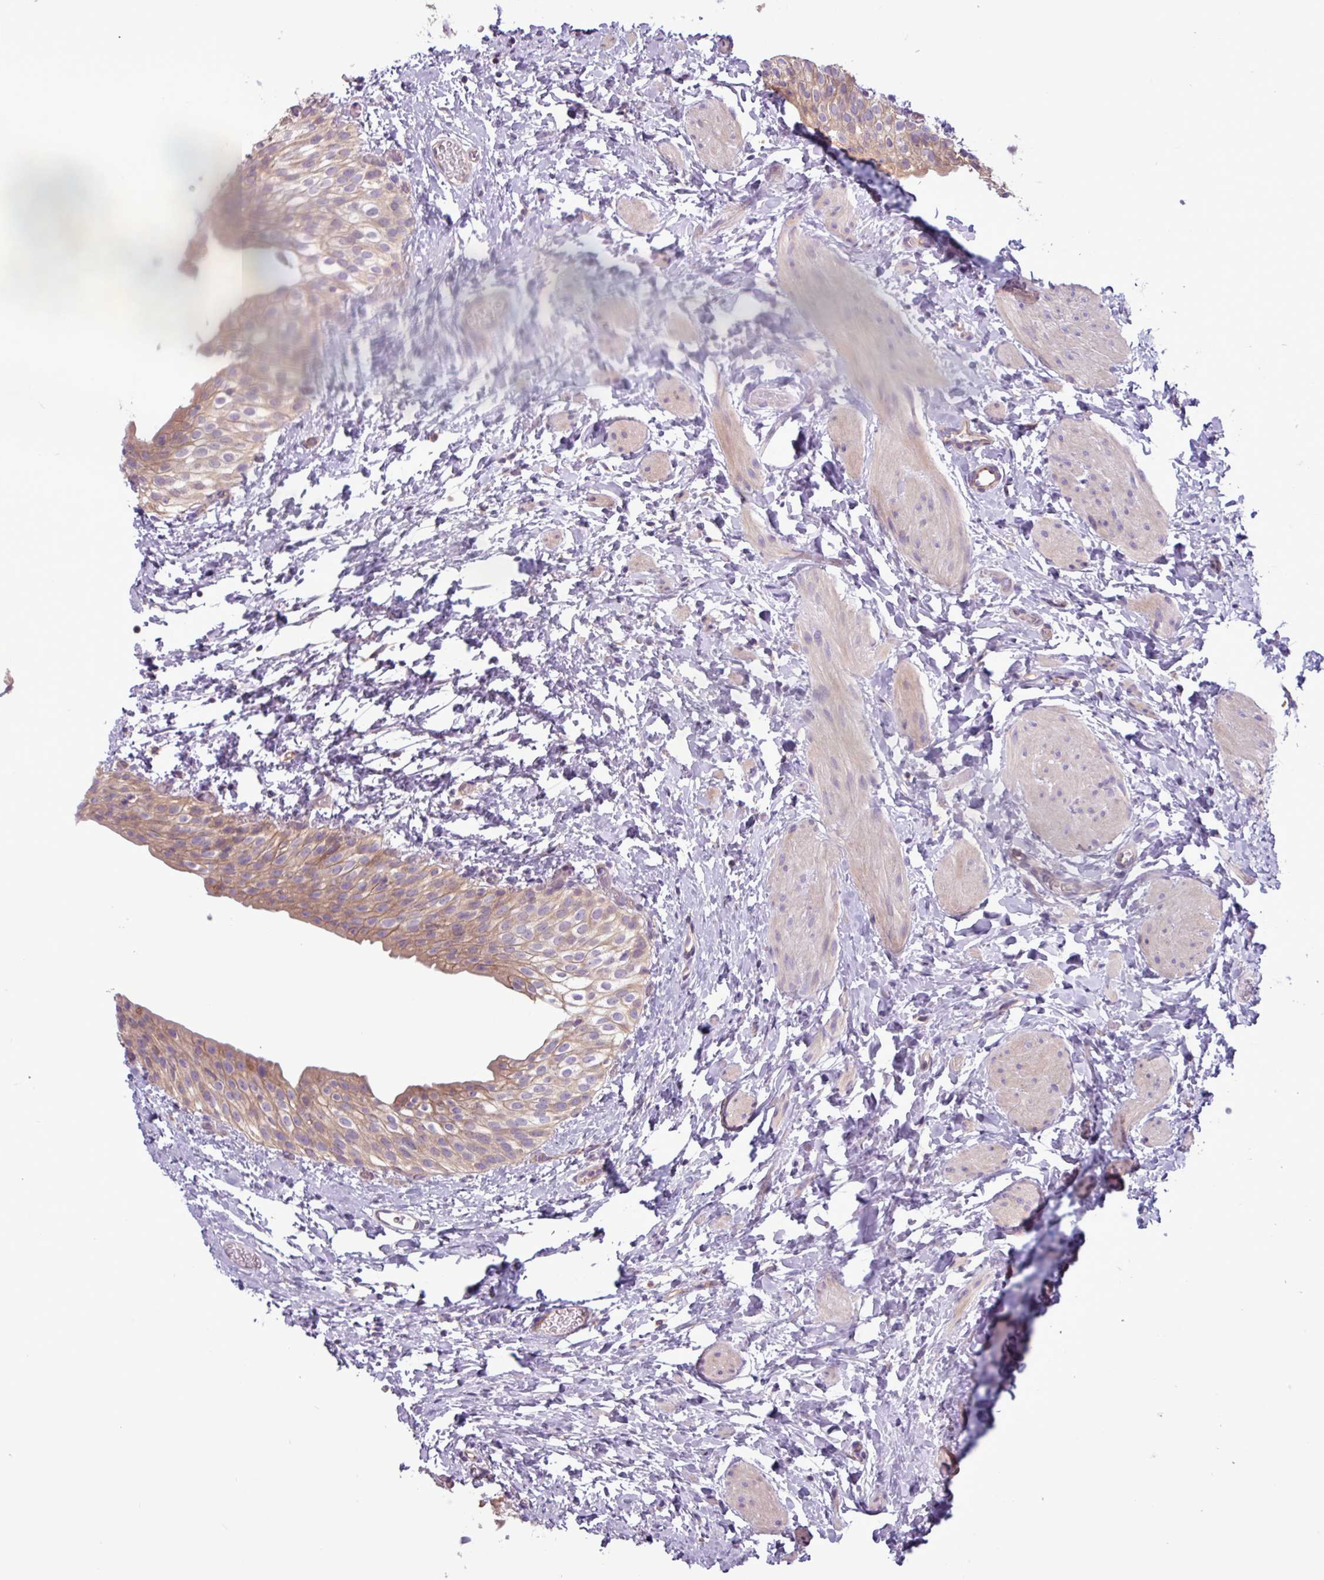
{"staining": {"intensity": "weak", "quantity": ">75%", "location": "cytoplasmic/membranous"}, "tissue": "urinary bladder", "cell_type": "Urothelial cells", "image_type": "normal", "snomed": [{"axis": "morphology", "description": "Normal tissue, NOS"}, {"axis": "topography", "description": "Urinary bladder"}], "caption": "A brown stain labels weak cytoplasmic/membranous staining of a protein in urothelial cells of normal urinary bladder.", "gene": "PLIN2", "patient": {"sex": "male", "age": 1}}